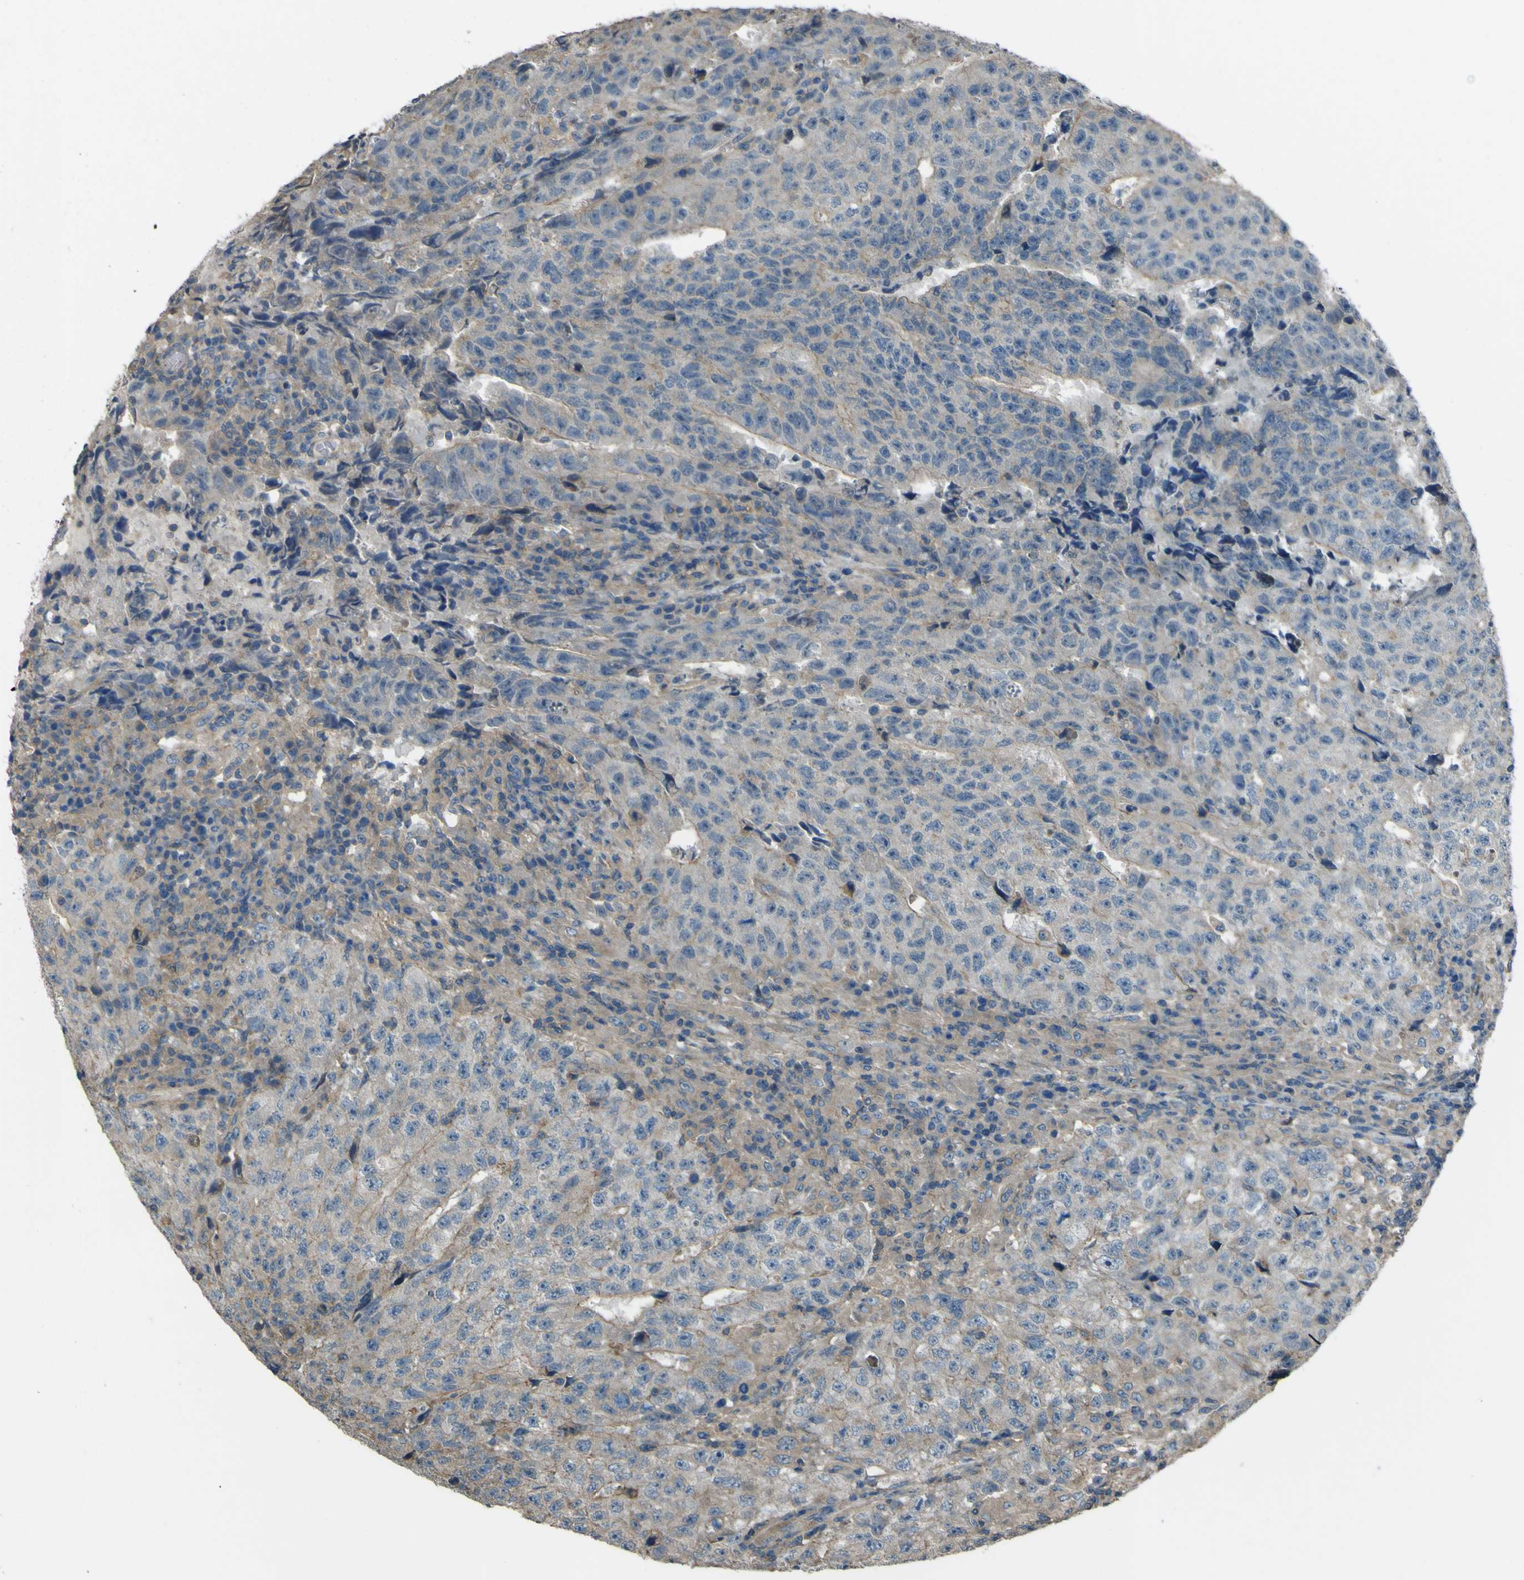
{"staining": {"intensity": "weak", "quantity": "25%-75%", "location": "cytoplasmic/membranous"}, "tissue": "testis cancer", "cell_type": "Tumor cells", "image_type": "cancer", "snomed": [{"axis": "morphology", "description": "Necrosis, NOS"}, {"axis": "morphology", "description": "Carcinoma, Embryonal, NOS"}, {"axis": "topography", "description": "Testis"}], "caption": "Immunohistochemistry photomicrograph of human testis embryonal carcinoma stained for a protein (brown), which exhibits low levels of weak cytoplasmic/membranous expression in approximately 25%-75% of tumor cells.", "gene": "NAALADL2", "patient": {"sex": "male", "age": 19}}